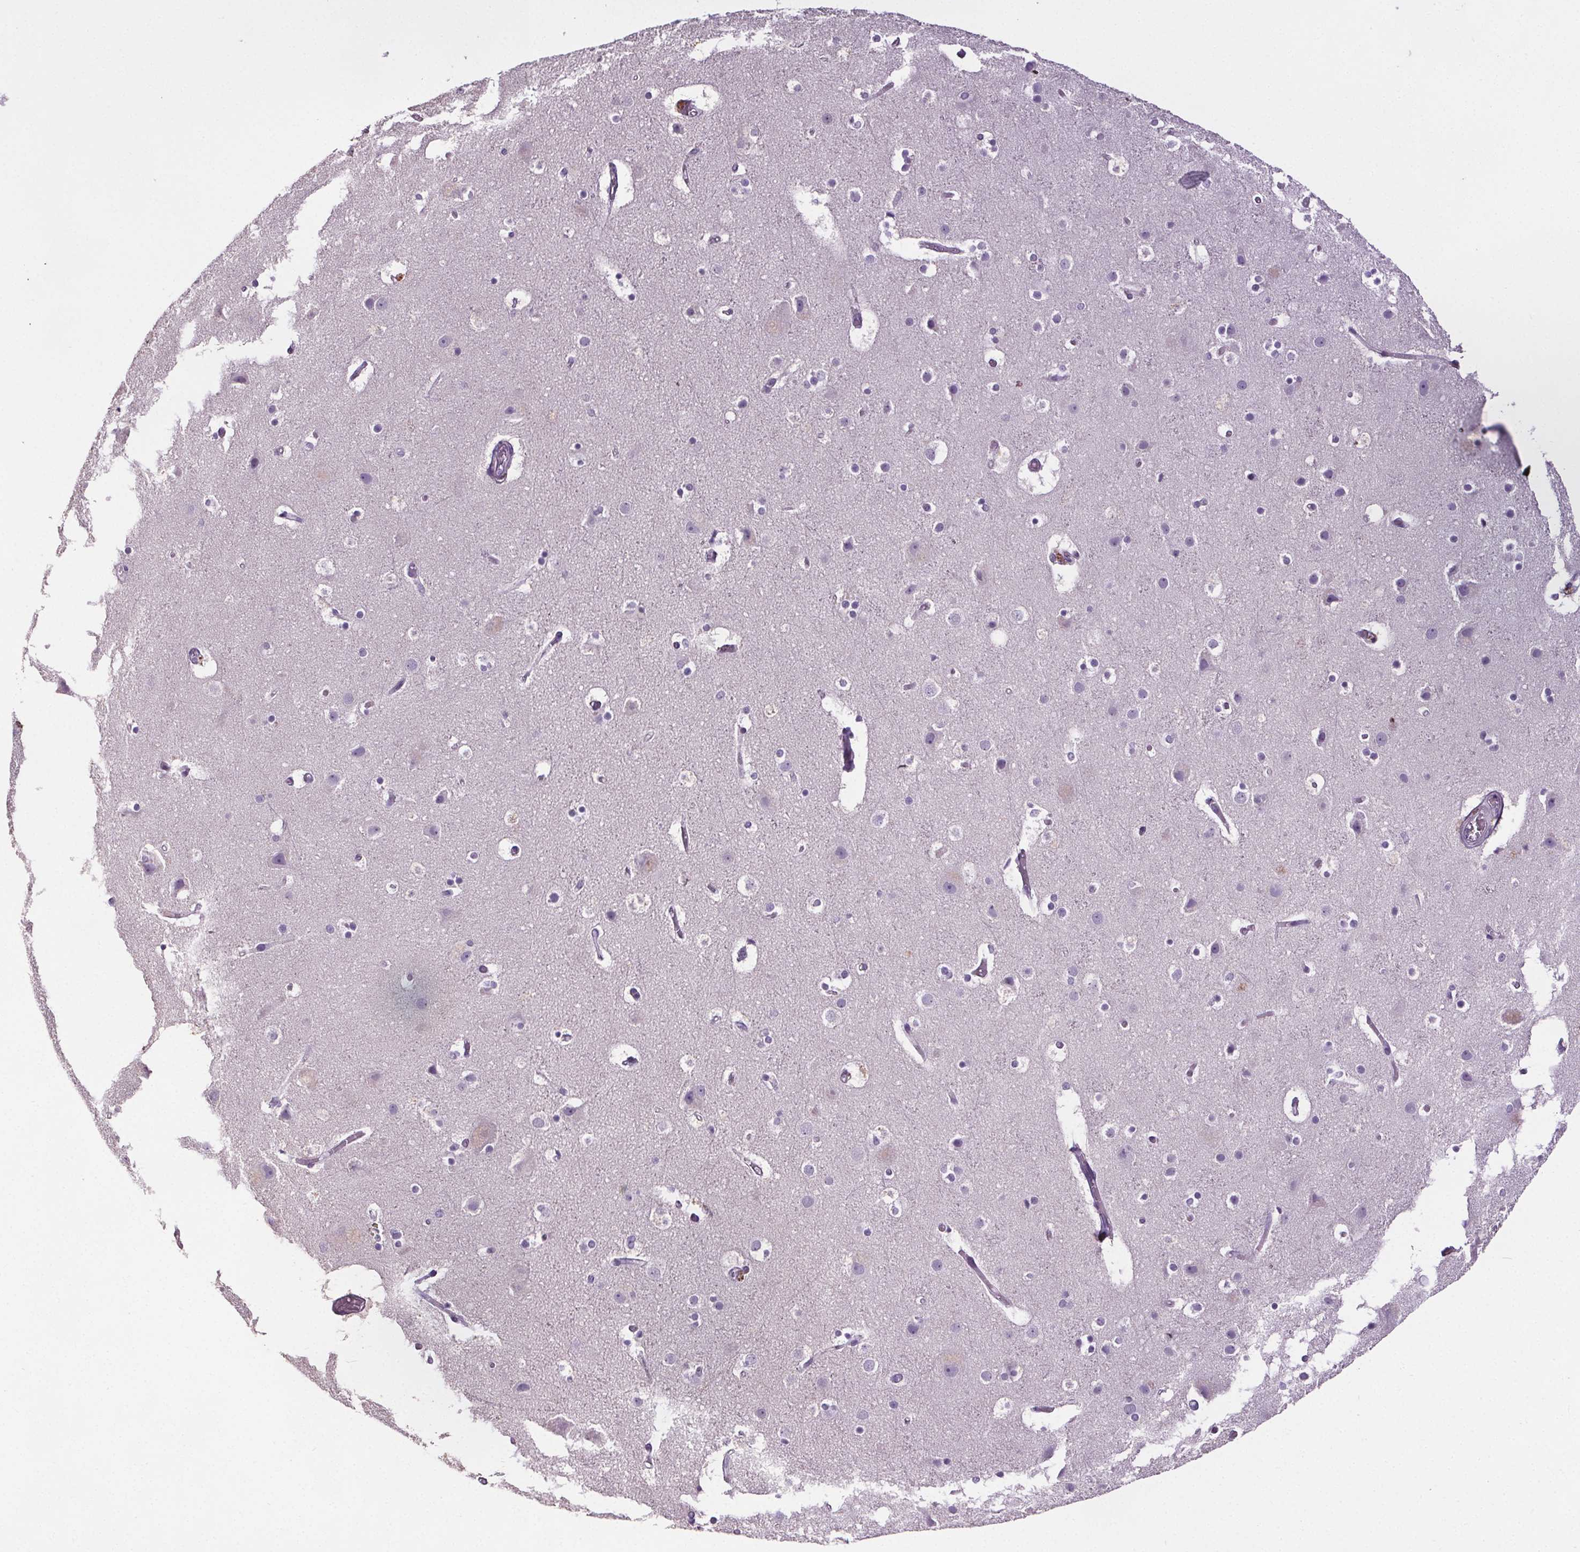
{"staining": {"intensity": "weak", "quantity": "<25%", "location": "cytoplasmic/membranous"}, "tissue": "cerebral cortex", "cell_type": "Endothelial cells", "image_type": "normal", "snomed": [{"axis": "morphology", "description": "Normal tissue, NOS"}, {"axis": "topography", "description": "Cerebral cortex"}], "caption": "This micrograph is of unremarkable cerebral cortex stained with immunohistochemistry to label a protein in brown with the nuclei are counter-stained blue. There is no staining in endothelial cells.", "gene": "GPIHBP1", "patient": {"sex": "female", "age": 52}}